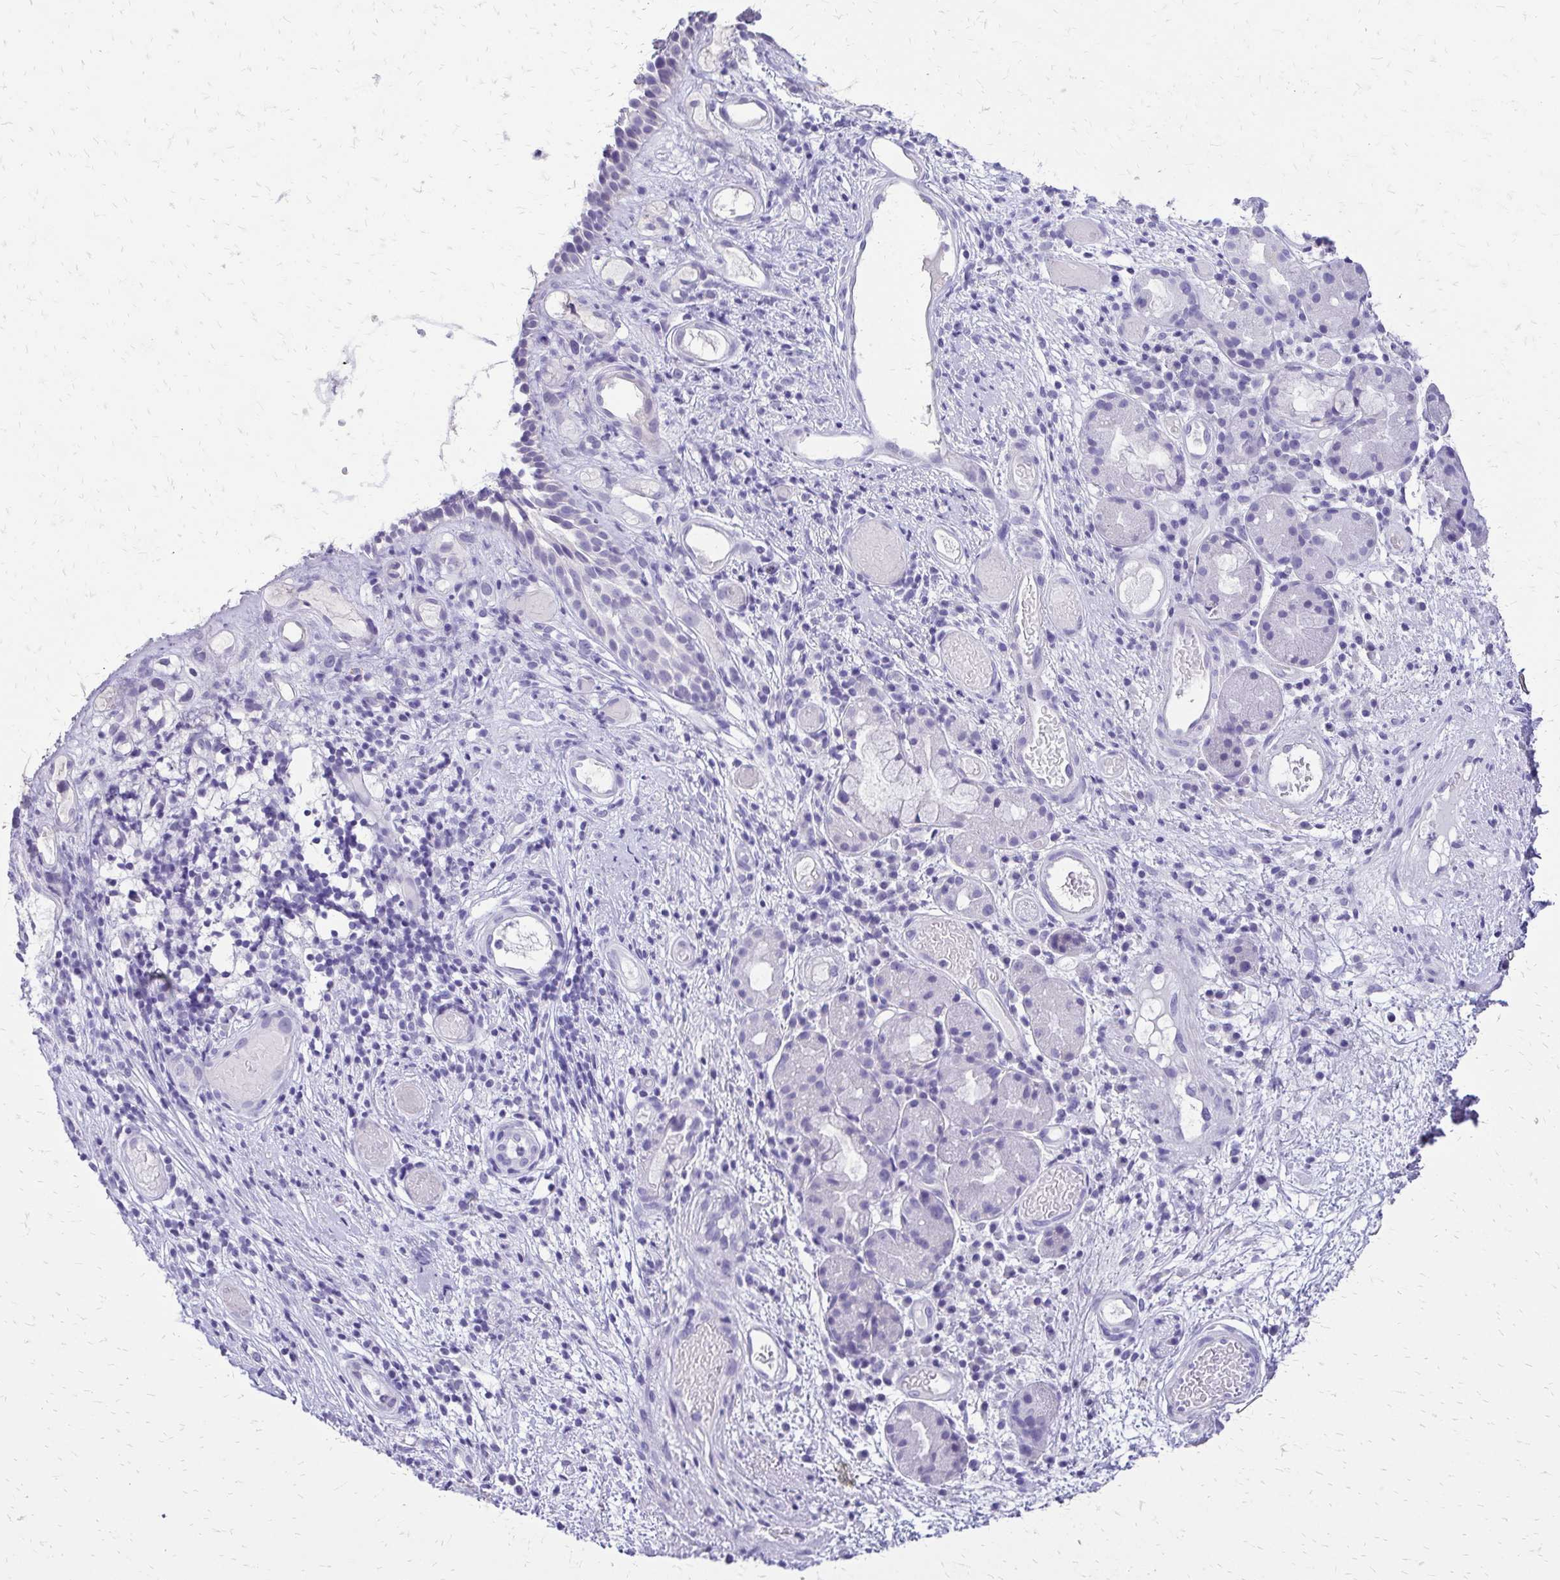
{"staining": {"intensity": "negative", "quantity": "none", "location": "none"}, "tissue": "nasopharynx", "cell_type": "Respiratory epithelial cells", "image_type": "normal", "snomed": [{"axis": "morphology", "description": "Normal tissue, NOS"}, {"axis": "morphology", "description": "Inflammation, NOS"}, {"axis": "topography", "description": "Nasopharynx"}], "caption": "DAB (3,3'-diaminobenzidine) immunohistochemical staining of unremarkable nasopharynx exhibits no significant staining in respiratory epithelial cells.", "gene": "SLC32A1", "patient": {"sex": "male", "age": 54}}